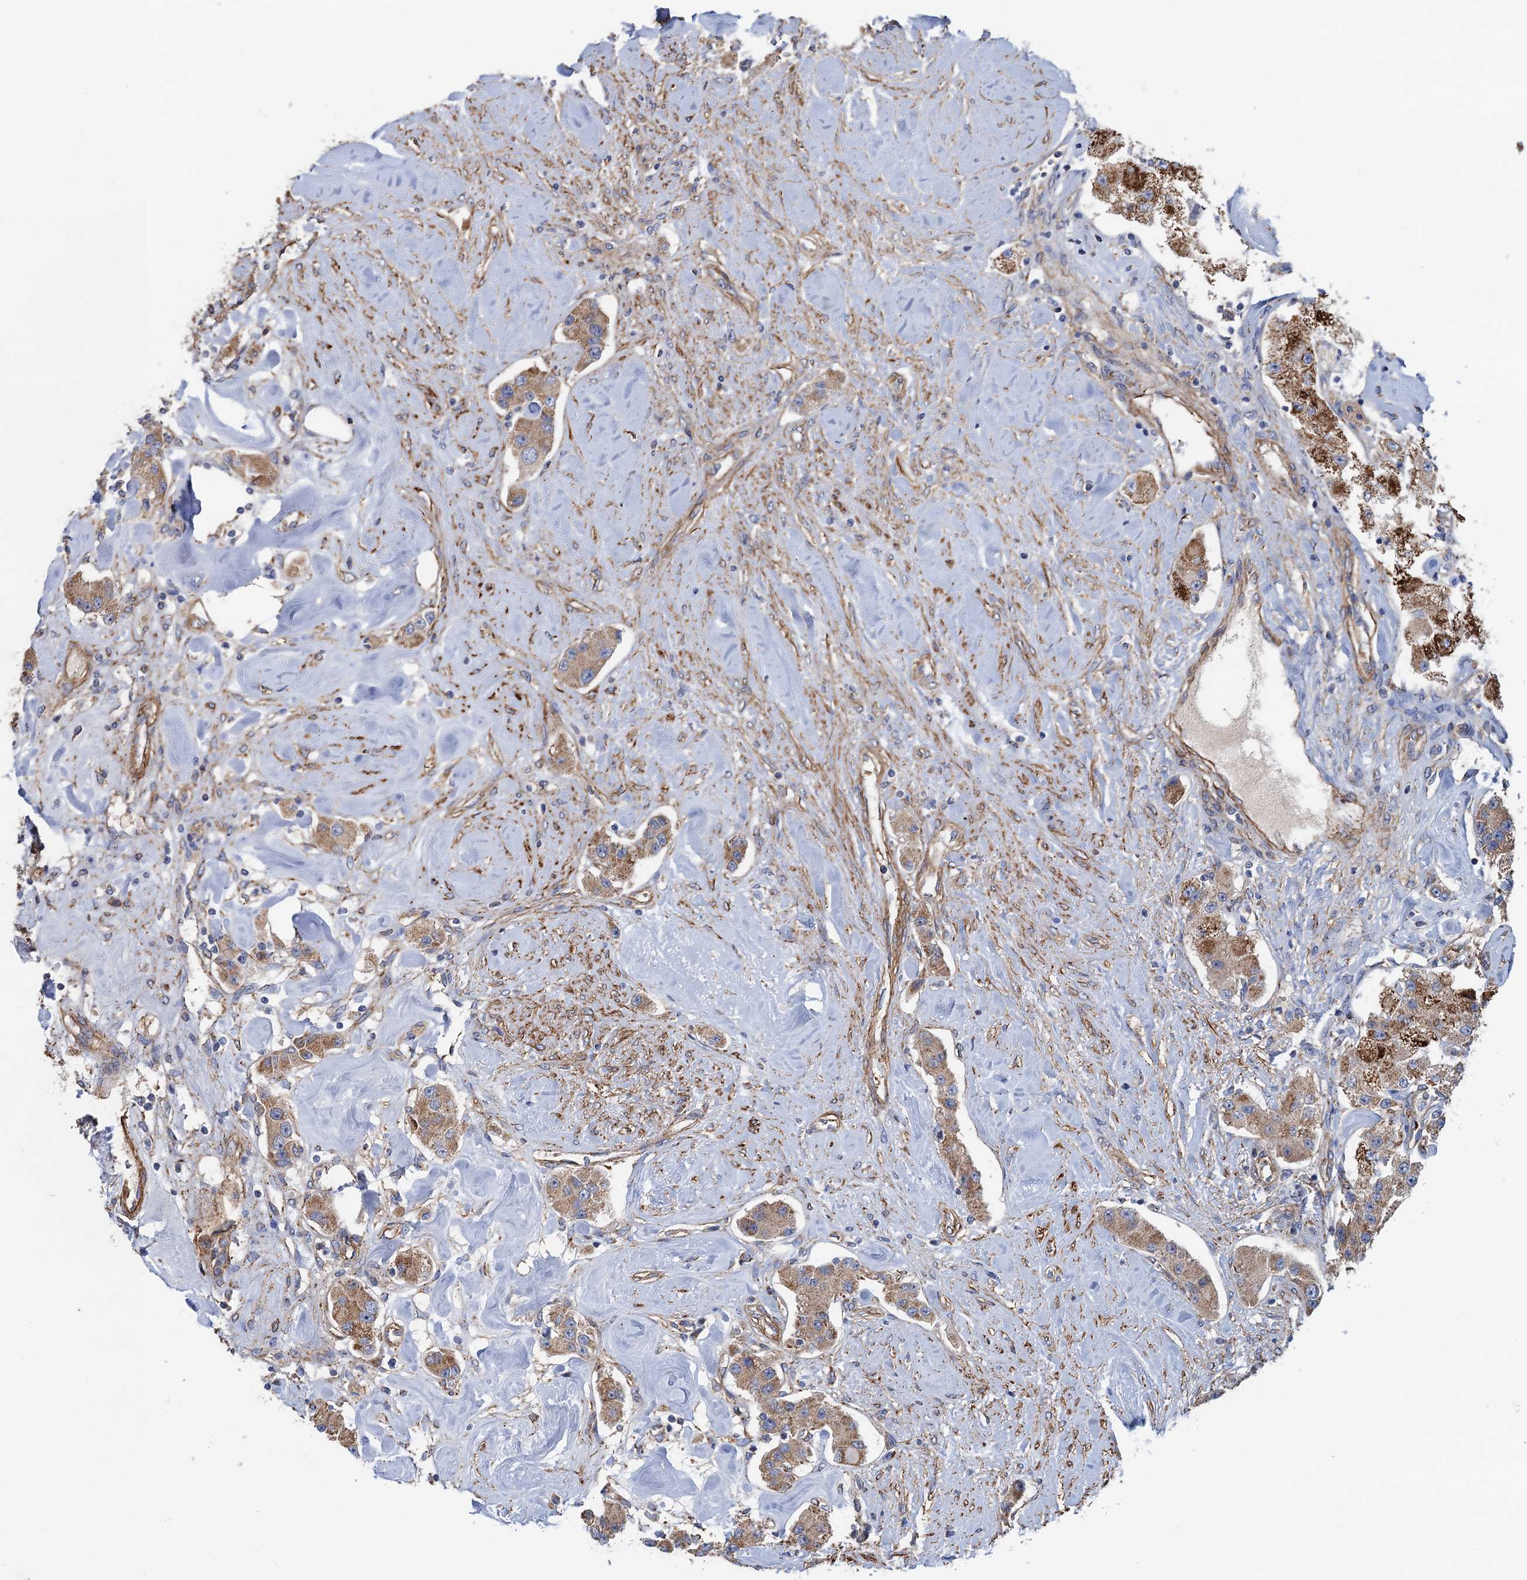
{"staining": {"intensity": "moderate", "quantity": ">75%", "location": "cytoplasmic/membranous"}, "tissue": "carcinoid", "cell_type": "Tumor cells", "image_type": "cancer", "snomed": [{"axis": "morphology", "description": "Carcinoid, malignant, NOS"}, {"axis": "topography", "description": "Pancreas"}], "caption": "Human carcinoid (malignant) stained with a brown dye demonstrates moderate cytoplasmic/membranous positive positivity in about >75% of tumor cells.", "gene": "GCSH", "patient": {"sex": "male", "age": 41}}